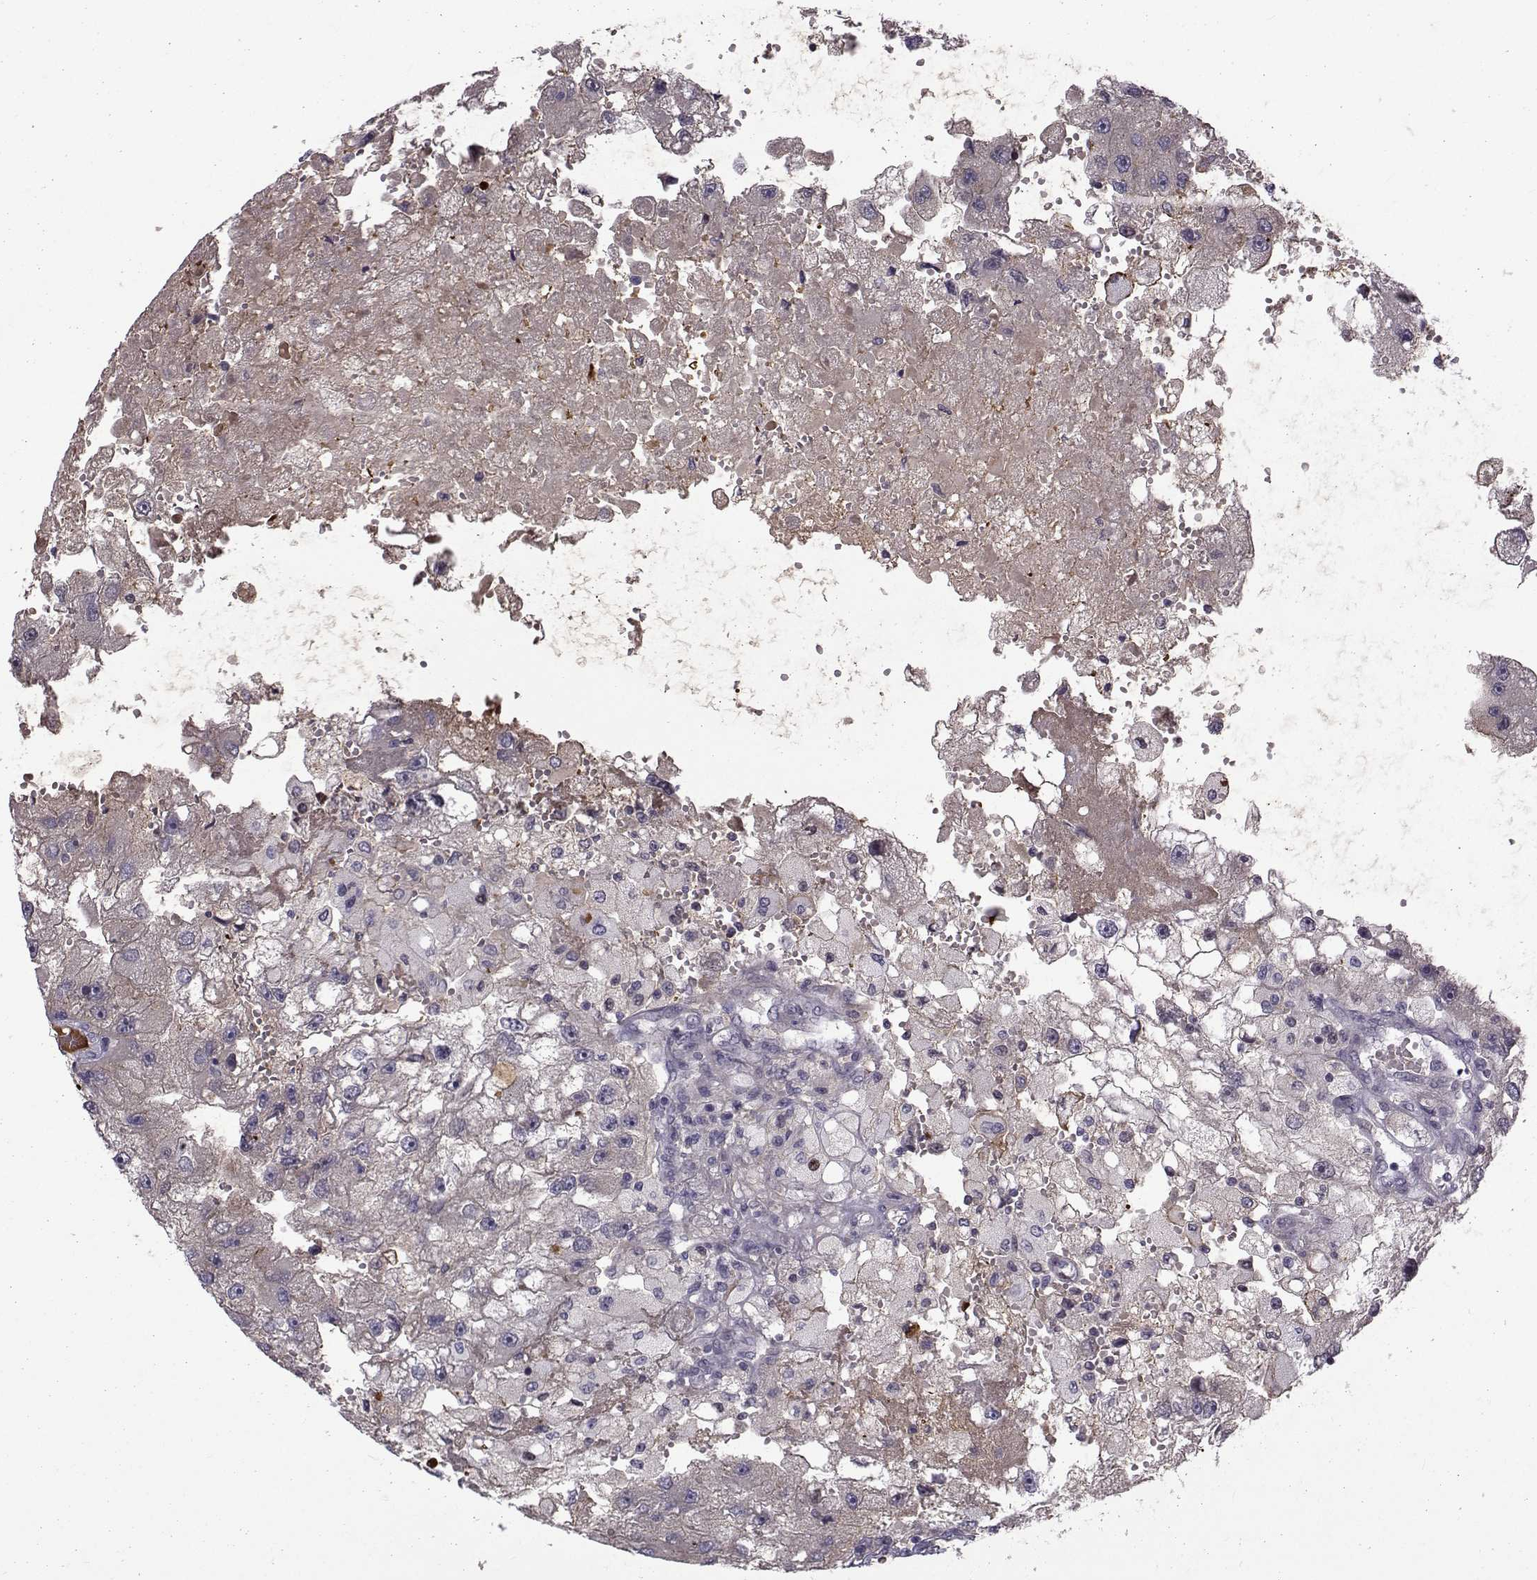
{"staining": {"intensity": "negative", "quantity": "none", "location": "none"}, "tissue": "renal cancer", "cell_type": "Tumor cells", "image_type": "cancer", "snomed": [{"axis": "morphology", "description": "Adenocarcinoma, NOS"}, {"axis": "topography", "description": "Kidney"}], "caption": "Adenocarcinoma (renal) stained for a protein using immunohistochemistry displays no positivity tumor cells.", "gene": "TNFRSF11B", "patient": {"sex": "male", "age": 63}}